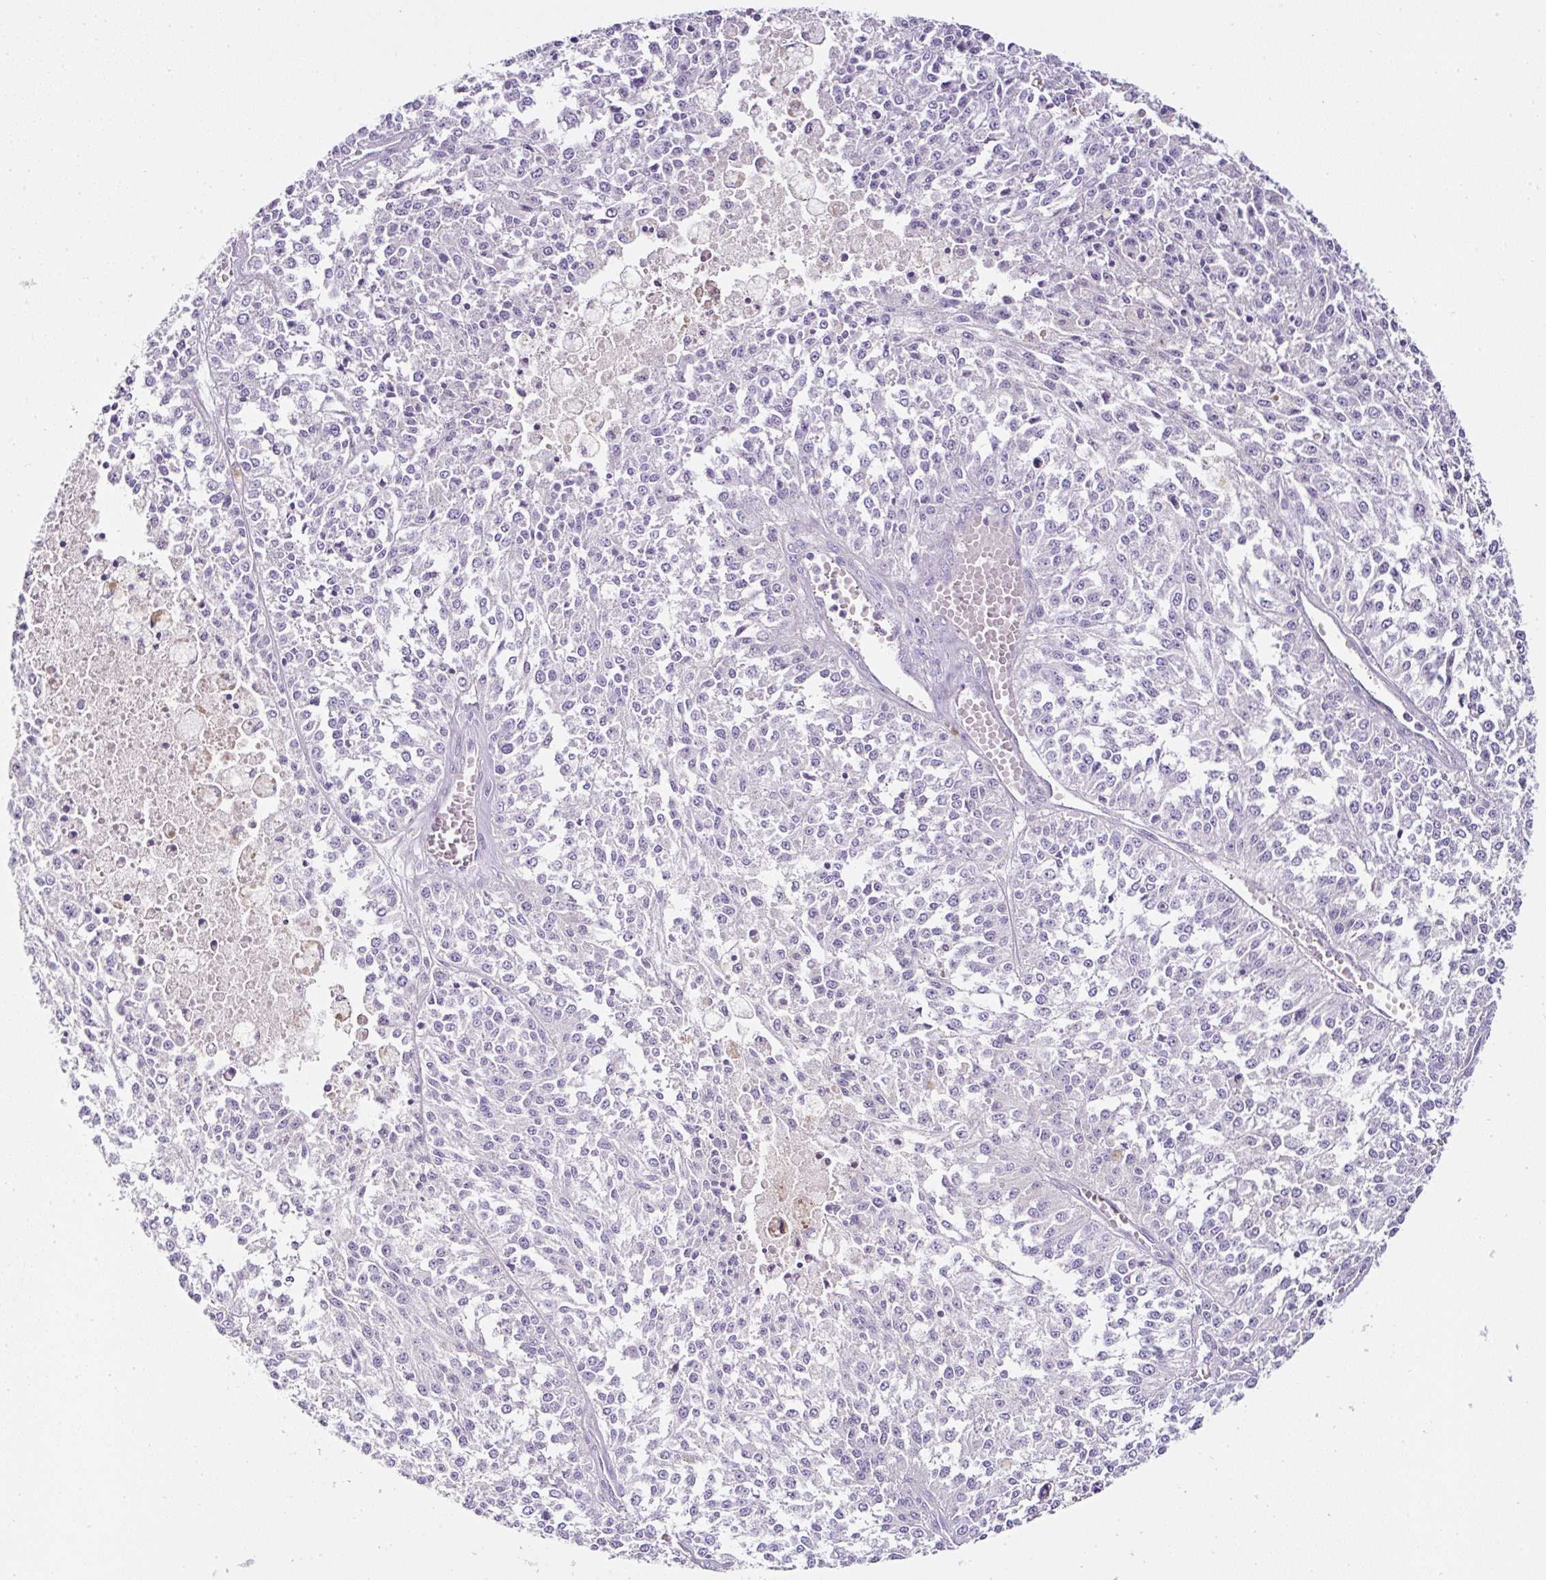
{"staining": {"intensity": "negative", "quantity": "none", "location": "none"}, "tissue": "melanoma", "cell_type": "Tumor cells", "image_type": "cancer", "snomed": [{"axis": "morphology", "description": "Malignant melanoma, NOS"}, {"axis": "topography", "description": "Skin"}], "caption": "IHC of human melanoma displays no positivity in tumor cells.", "gene": "OR14A2", "patient": {"sex": "female", "age": 64}}